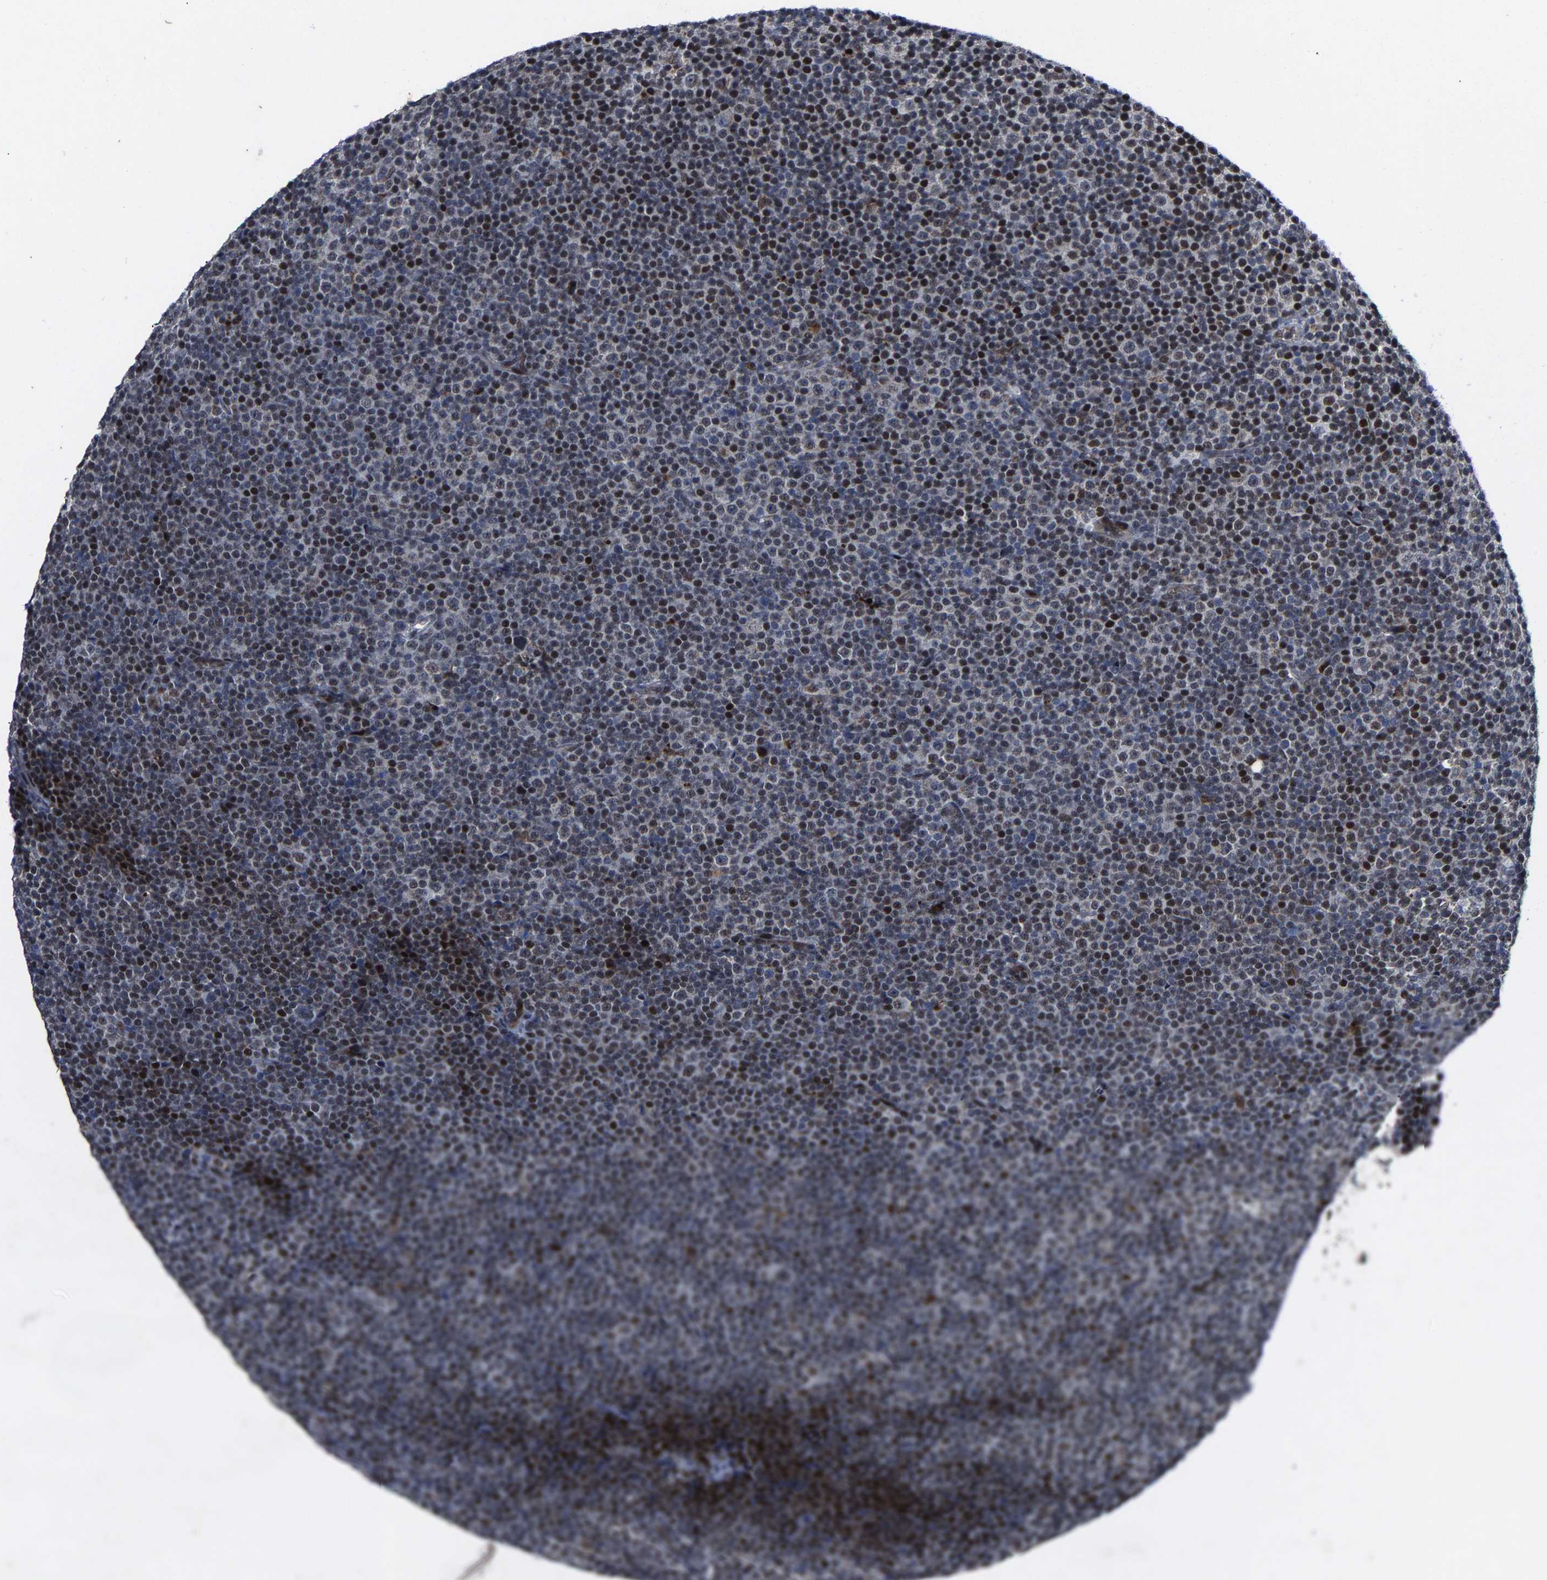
{"staining": {"intensity": "moderate", "quantity": "25%-75%", "location": "nuclear"}, "tissue": "lymphoma", "cell_type": "Tumor cells", "image_type": "cancer", "snomed": [{"axis": "morphology", "description": "Malignant lymphoma, non-Hodgkin's type, Low grade"}, {"axis": "topography", "description": "Lymph node"}], "caption": "Protein analysis of low-grade malignant lymphoma, non-Hodgkin's type tissue shows moderate nuclear positivity in about 25%-75% of tumor cells.", "gene": "LSM8", "patient": {"sex": "female", "age": 67}}